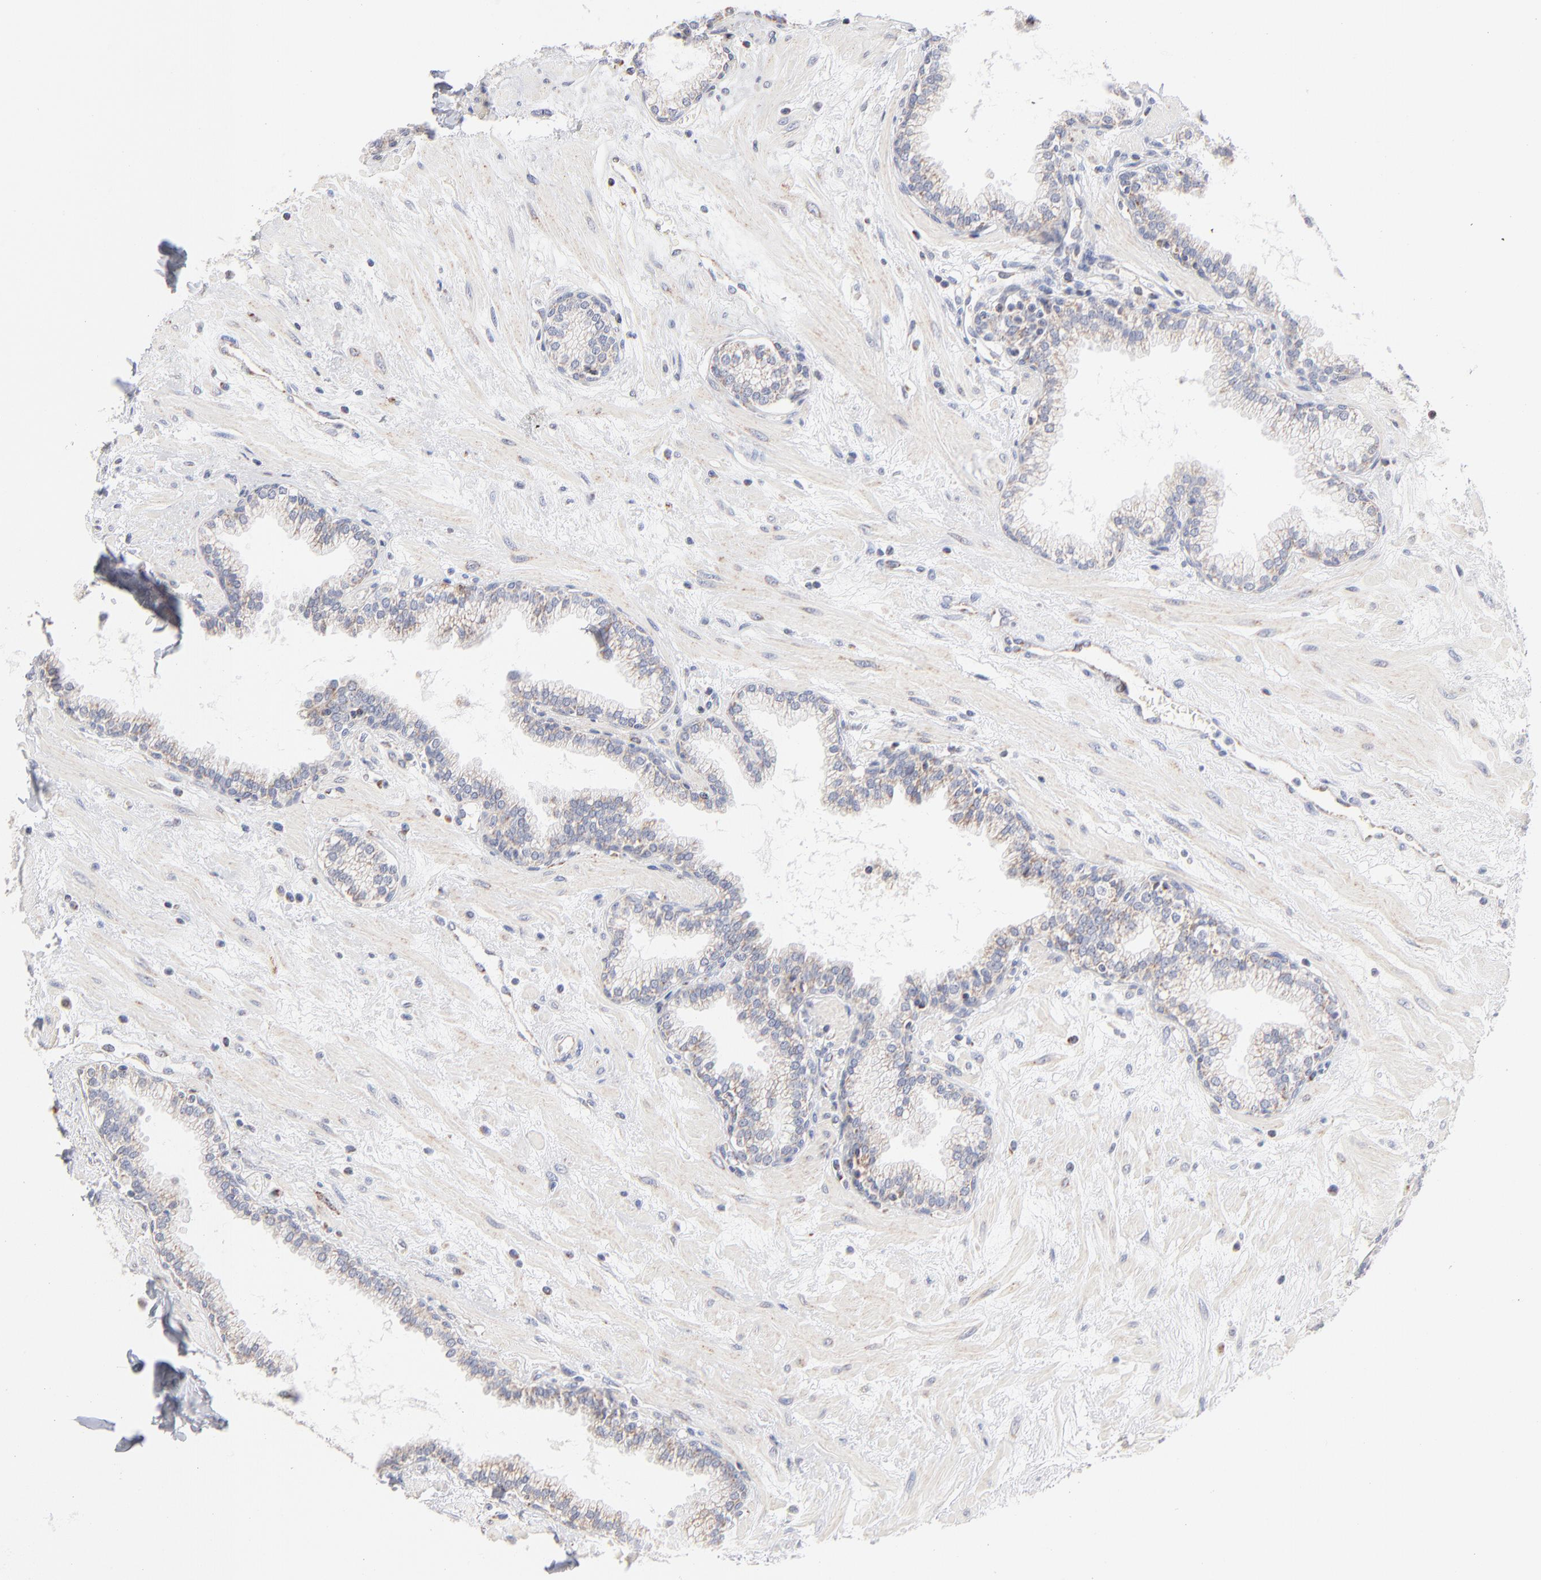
{"staining": {"intensity": "moderate", "quantity": "25%-75%", "location": "cytoplasmic/membranous"}, "tissue": "prostate", "cell_type": "Glandular cells", "image_type": "normal", "snomed": [{"axis": "morphology", "description": "Normal tissue, NOS"}, {"axis": "topography", "description": "Prostate"}], "caption": "Immunohistochemistry (DAB (3,3'-diaminobenzidine)) staining of unremarkable prostate shows moderate cytoplasmic/membranous protein positivity in about 25%-75% of glandular cells.", "gene": "MRPL58", "patient": {"sex": "male", "age": 64}}